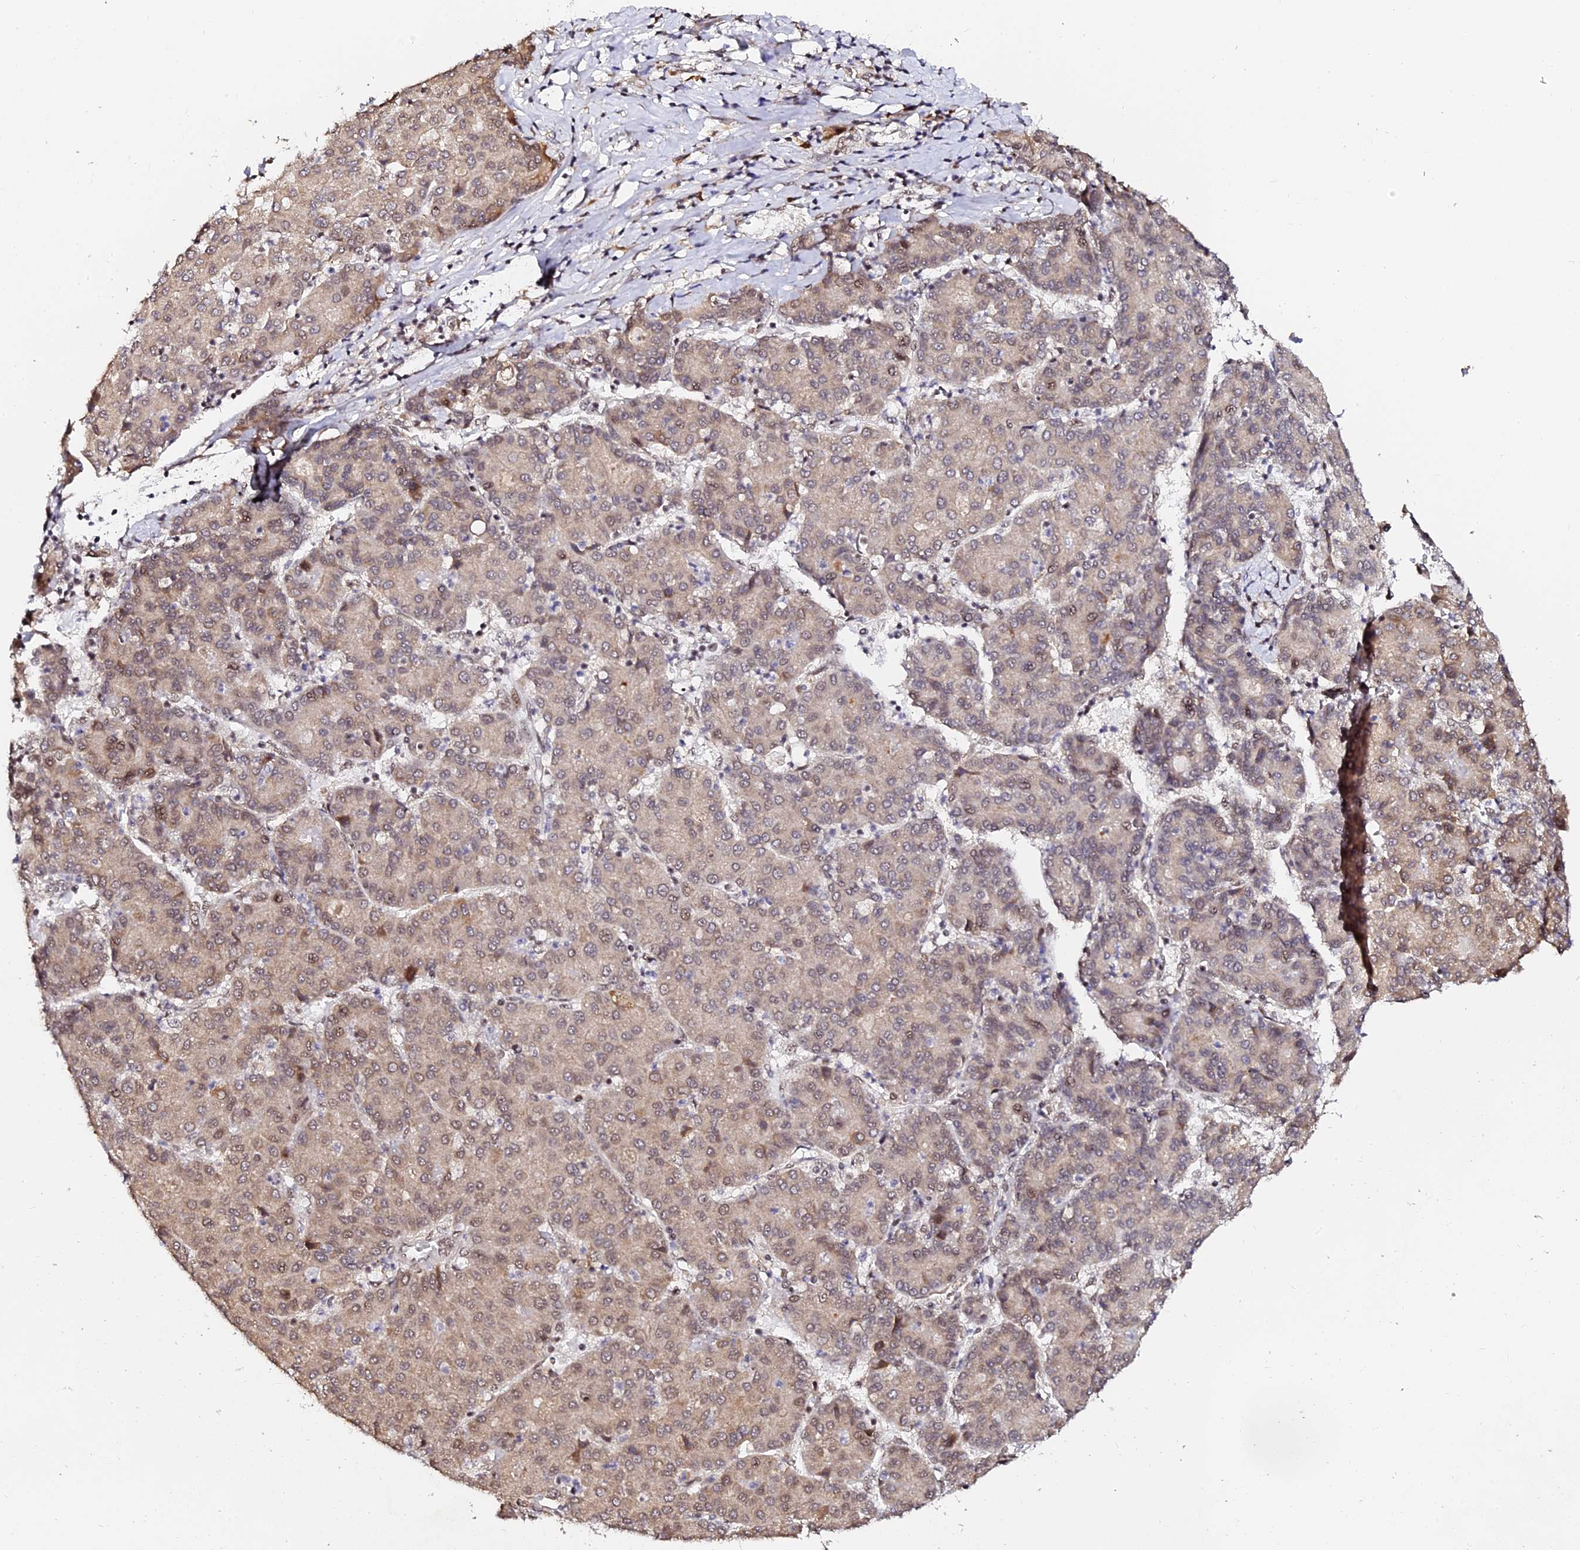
{"staining": {"intensity": "weak", "quantity": ">75%", "location": "cytoplasmic/membranous,nuclear"}, "tissue": "liver cancer", "cell_type": "Tumor cells", "image_type": "cancer", "snomed": [{"axis": "morphology", "description": "Carcinoma, Hepatocellular, NOS"}, {"axis": "topography", "description": "Liver"}], "caption": "Immunohistochemistry micrograph of liver hepatocellular carcinoma stained for a protein (brown), which displays low levels of weak cytoplasmic/membranous and nuclear staining in about >75% of tumor cells.", "gene": "MCRS1", "patient": {"sex": "male", "age": 65}}